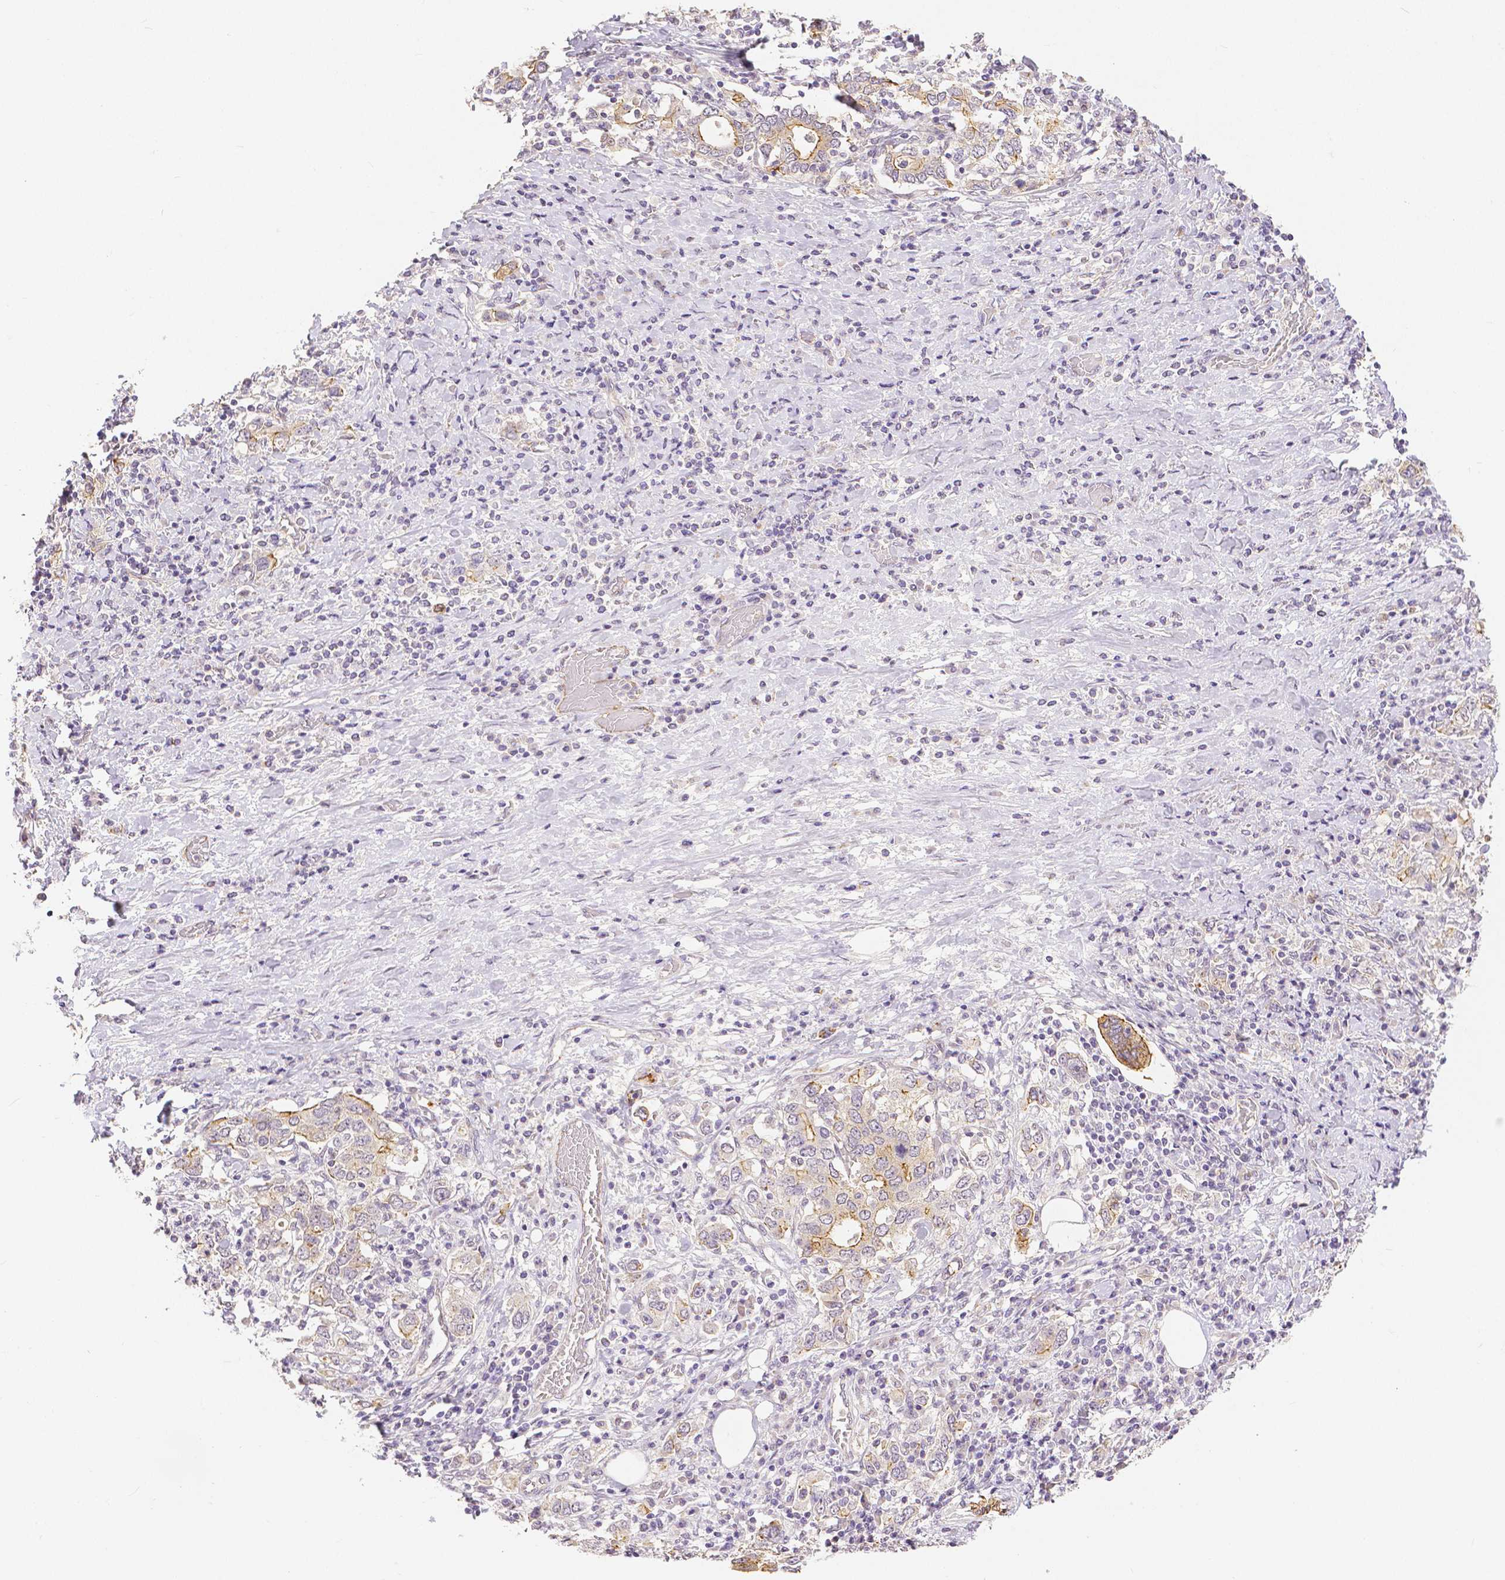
{"staining": {"intensity": "weak", "quantity": "<25%", "location": "cytoplasmic/membranous"}, "tissue": "stomach cancer", "cell_type": "Tumor cells", "image_type": "cancer", "snomed": [{"axis": "morphology", "description": "Adenocarcinoma, NOS"}, {"axis": "topography", "description": "Stomach, upper"}, {"axis": "topography", "description": "Stomach"}], "caption": "The immunohistochemistry (IHC) histopathology image has no significant positivity in tumor cells of stomach adenocarcinoma tissue. (DAB (3,3'-diaminobenzidine) immunohistochemistry (IHC) with hematoxylin counter stain).", "gene": "OCLN", "patient": {"sex": "male", "age": 62}}